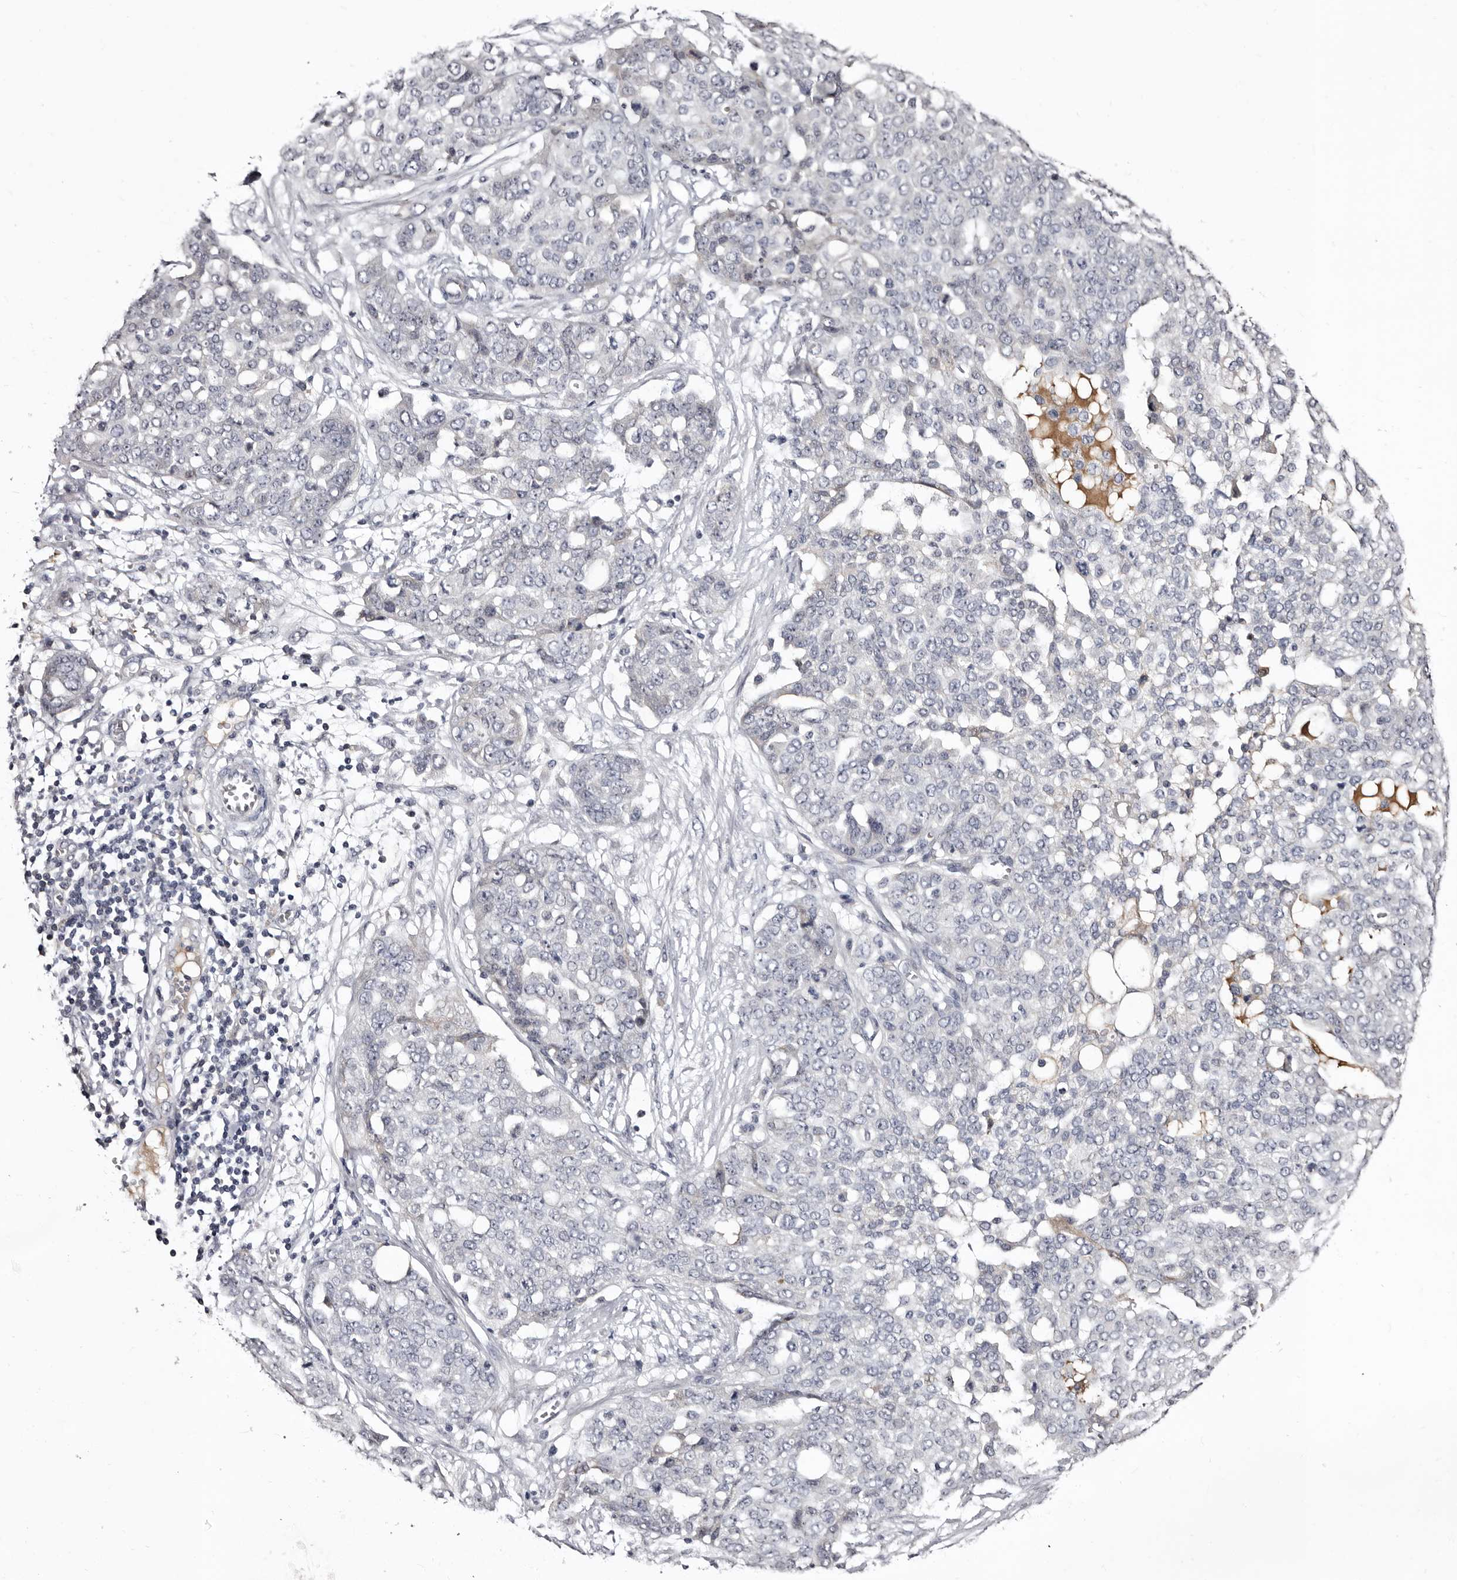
{"staining": {"intensity": "negative", "quantity": "none", "location": "none"}, "tissue": "ovarian cancer", "cell_type": "Tumor cells", "image_type": "cancer", "snomed": [{"axis": "morphology", "description": "Cystadenocarcinoma, serous, NOS"}, {"axis": "topography", "description": "Soft tissue"}, {"axis": "topography", "description": "Ovary"}], "caption": "There is no significant positivity in tumor cells of ovarian cancer (serous cystadenocarcinoma). Brightfield microscopy of immunohistochemistry stained with DAB (3,3'-diaminobenzidine) (brown) and hematoxylin (blue), captured at high magnification.", "gene": "BPGM", "patient": {"sex": "female", "age": 57}}